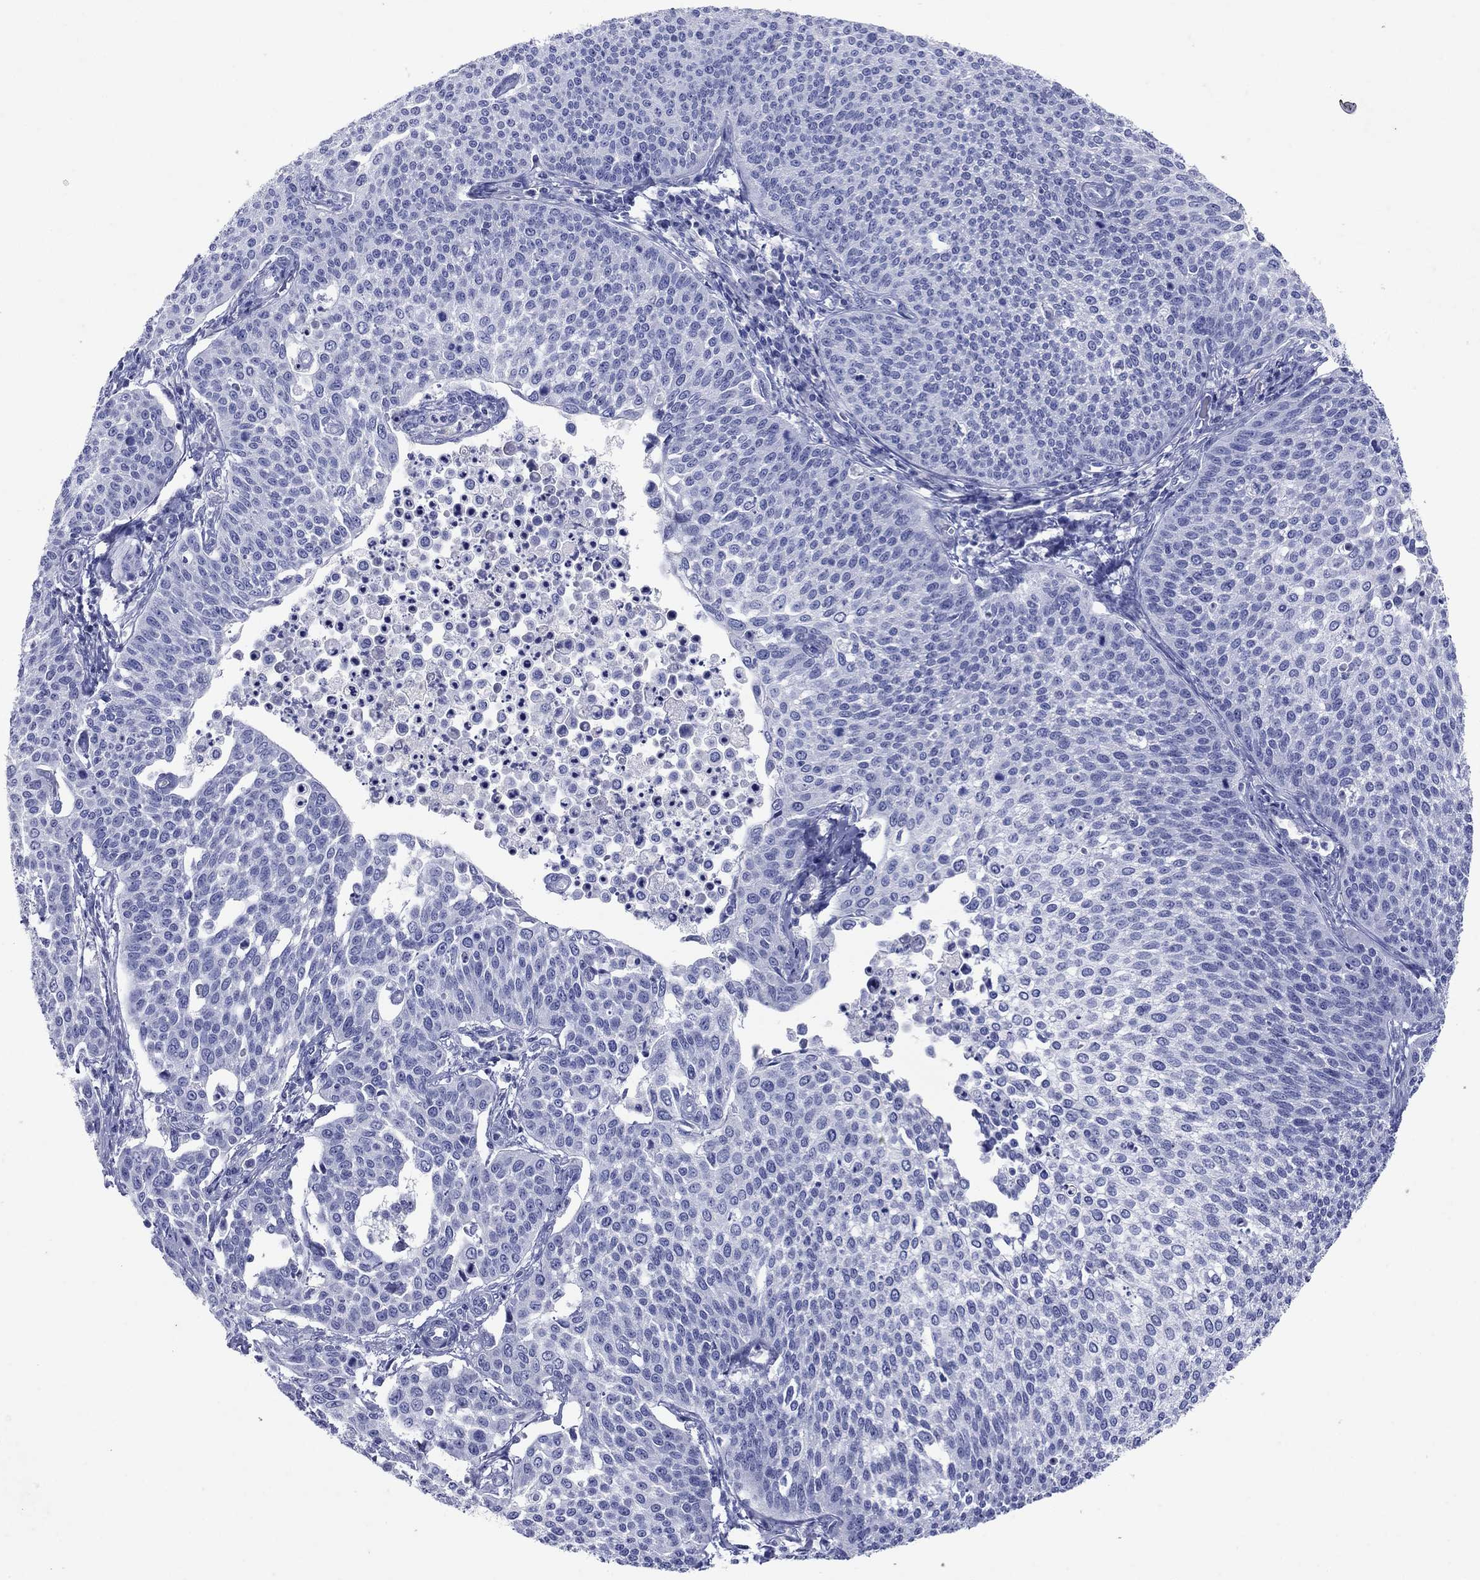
{"staining": {"intensity": "negative", "quantity": "none", "location": "none"}, "tissue": "cervical cancer", "cell_type": "Tumor cells", "image_type": "cancer", "snomed": [{"axis": "morphology", "description": "Squamous cell carcinoma, NOS"}, {"axis": "topography", "description": "Cervix"}], "caption": "DAB (3,3'-diaminobenzidine) immunohistochemical staining of human squamous cell carcinoma (cervical) shows no significant positivity in tumor cells.", "gene": "ATP4A", "patient": {"sex": "female", "age": 34}}